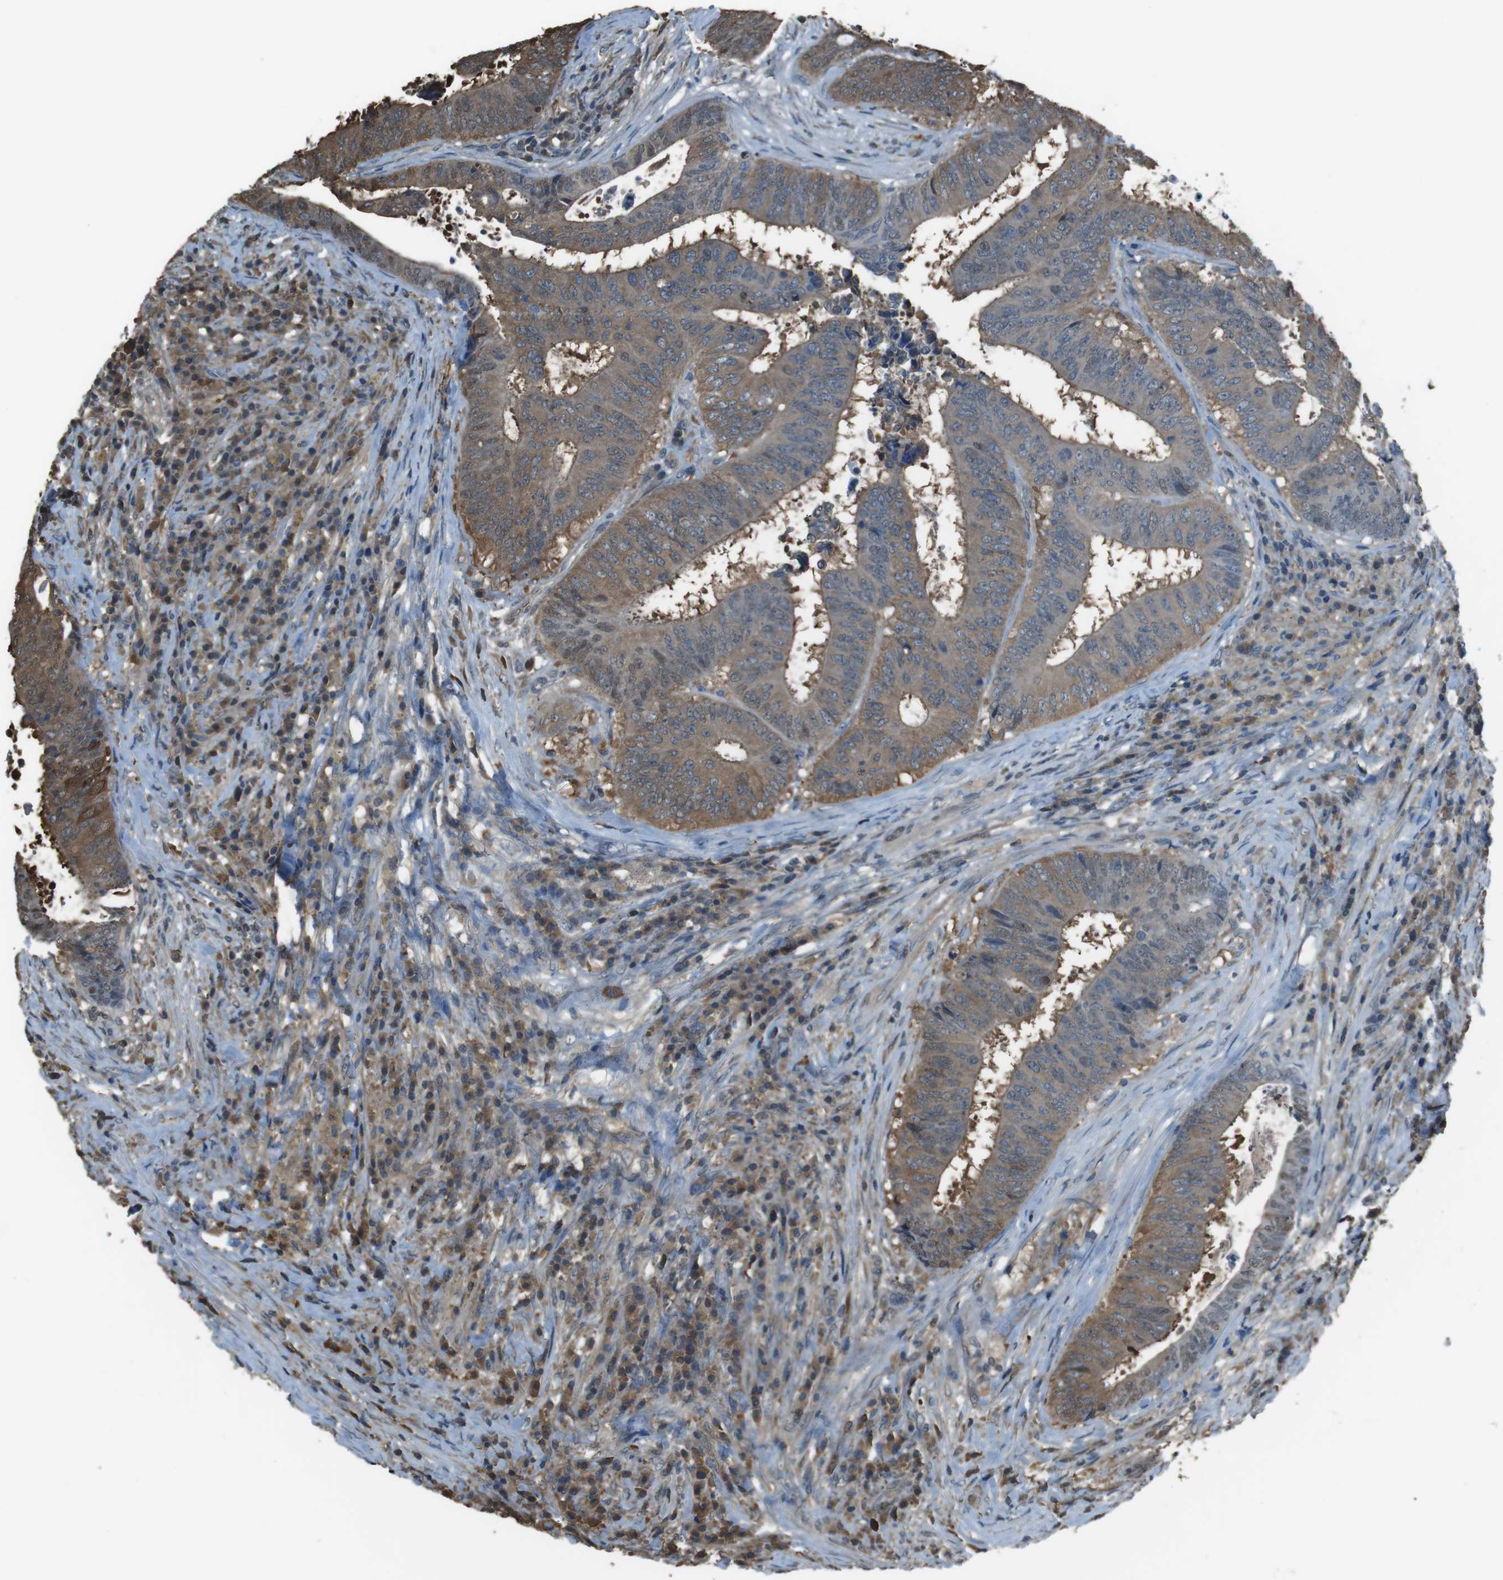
{"staining": {"intensity": "moderate", "quantity": ">75%", "location": "cytoplasmic/membranous"}, "tissue": "colorectal cancer", "cell_type": "Tumor cells", "image_type": "cancer", "snomed": [{"axis": "morphology", "description": "Adenocarcinoma, NOS"}, {"axis": "topography", "description": "Rectum"}], "caption": "Immunohistochemistry (IHC) of adenocarcinoma (colorectal) reveals medium levels of moderate cytoplasmic/membranous expression in approximately >75% of tumor cells. (Stains: DAB (3,3'-diaminobenzidine) in brown, nuclei in blue, Microscopy: brightfield microscopy at high magnification).", "gene": "TWSG1", "patient": {"sex": "male", "age": 72}}